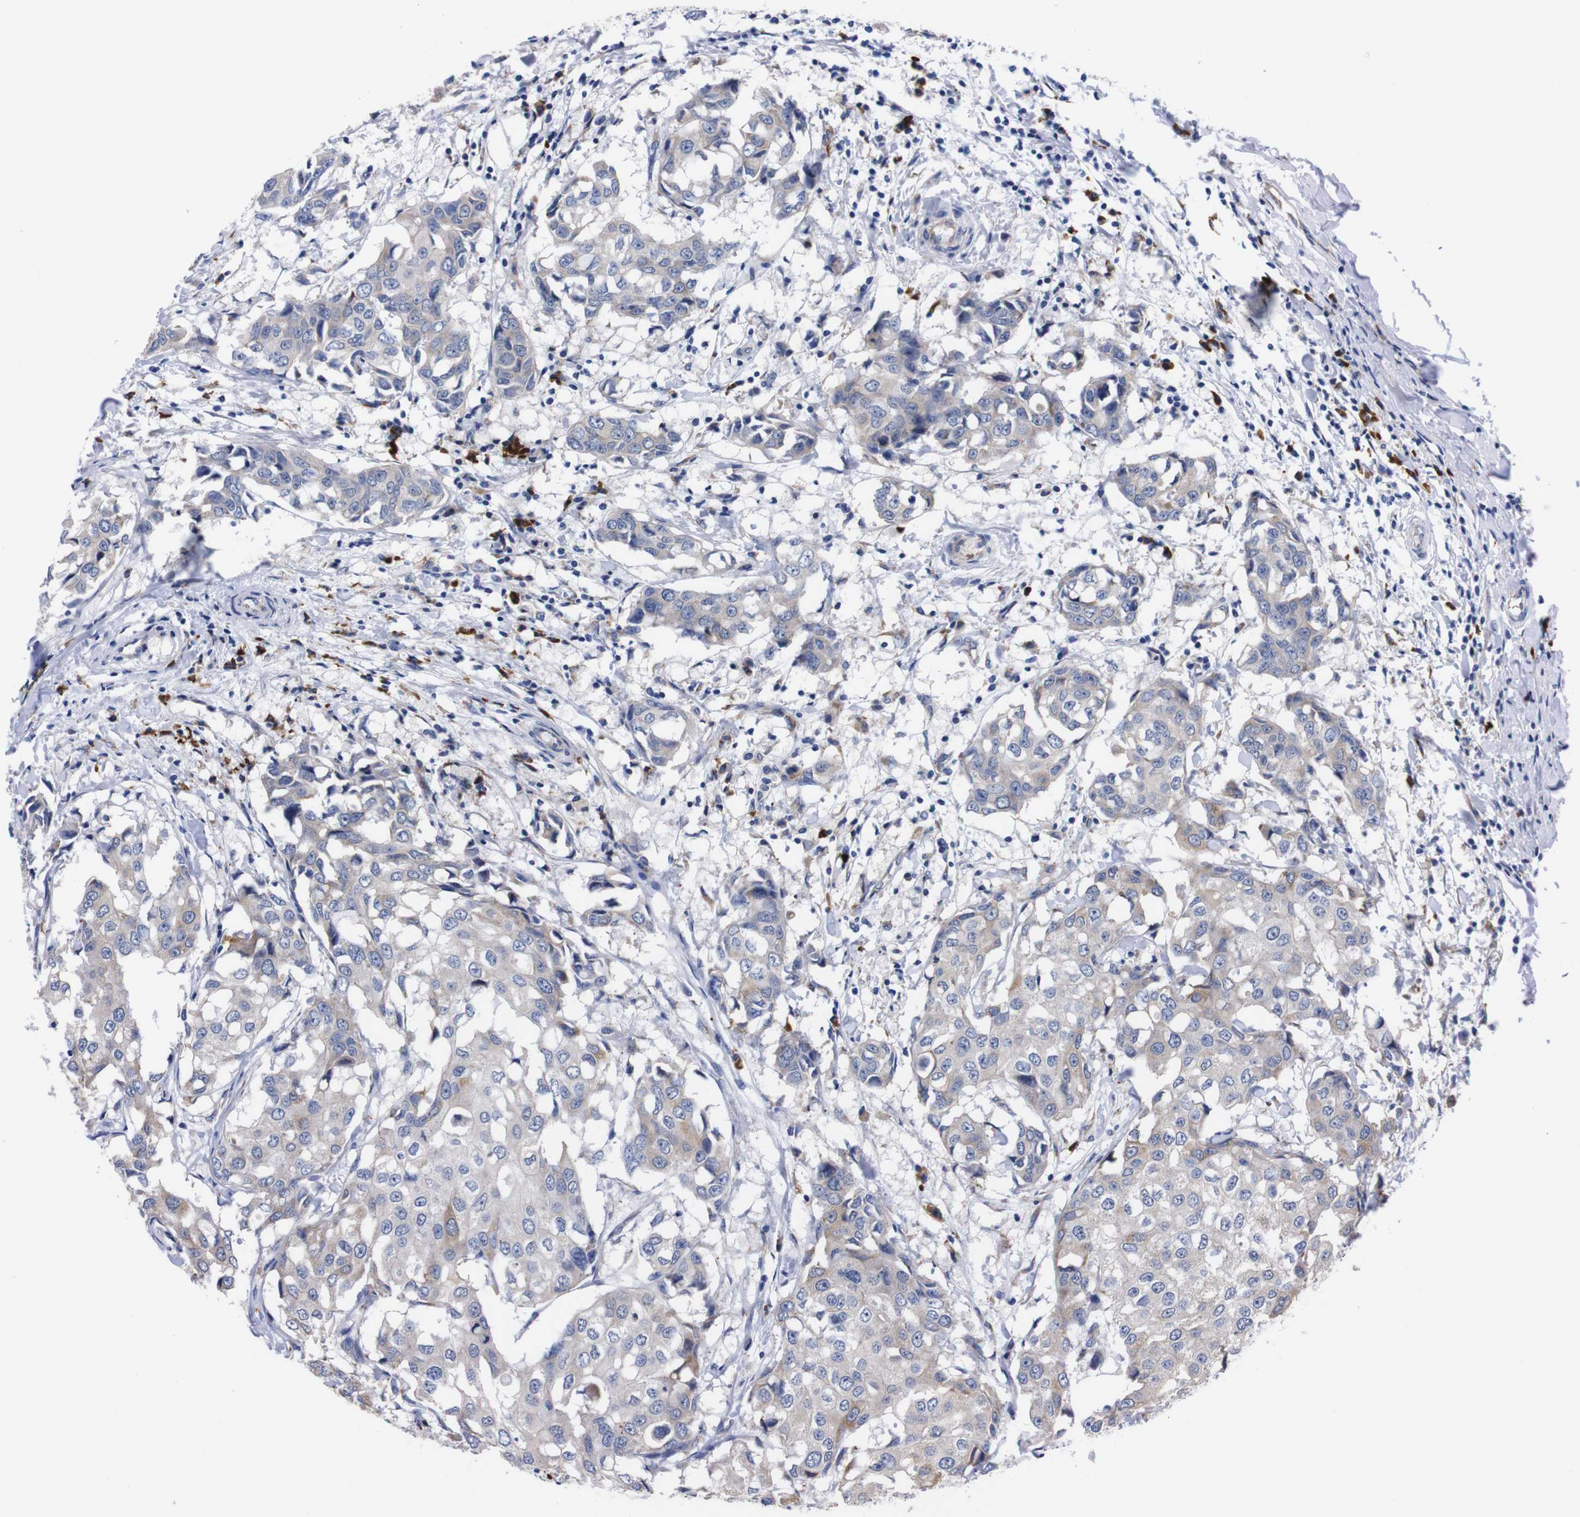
{"staining": {"intensity": "weak", "quantity": "<25%", "location": "cytoplasmic/membranous"}, "tissue": "breast cancer", "cell_type": "Tumor cells", "image_type": "cancer", "snomed": [{"axis": "morphology", "description": "Duct carcinoma"}, {"axis": "topography", "description": "Breast"}], "caption": "Breast intraductal carcinoma was stained to show a protein in brown. There is no significant positivity in tumor cells.", "gene": "NEBL", "patient": {"sex": "female", "age": 27}}